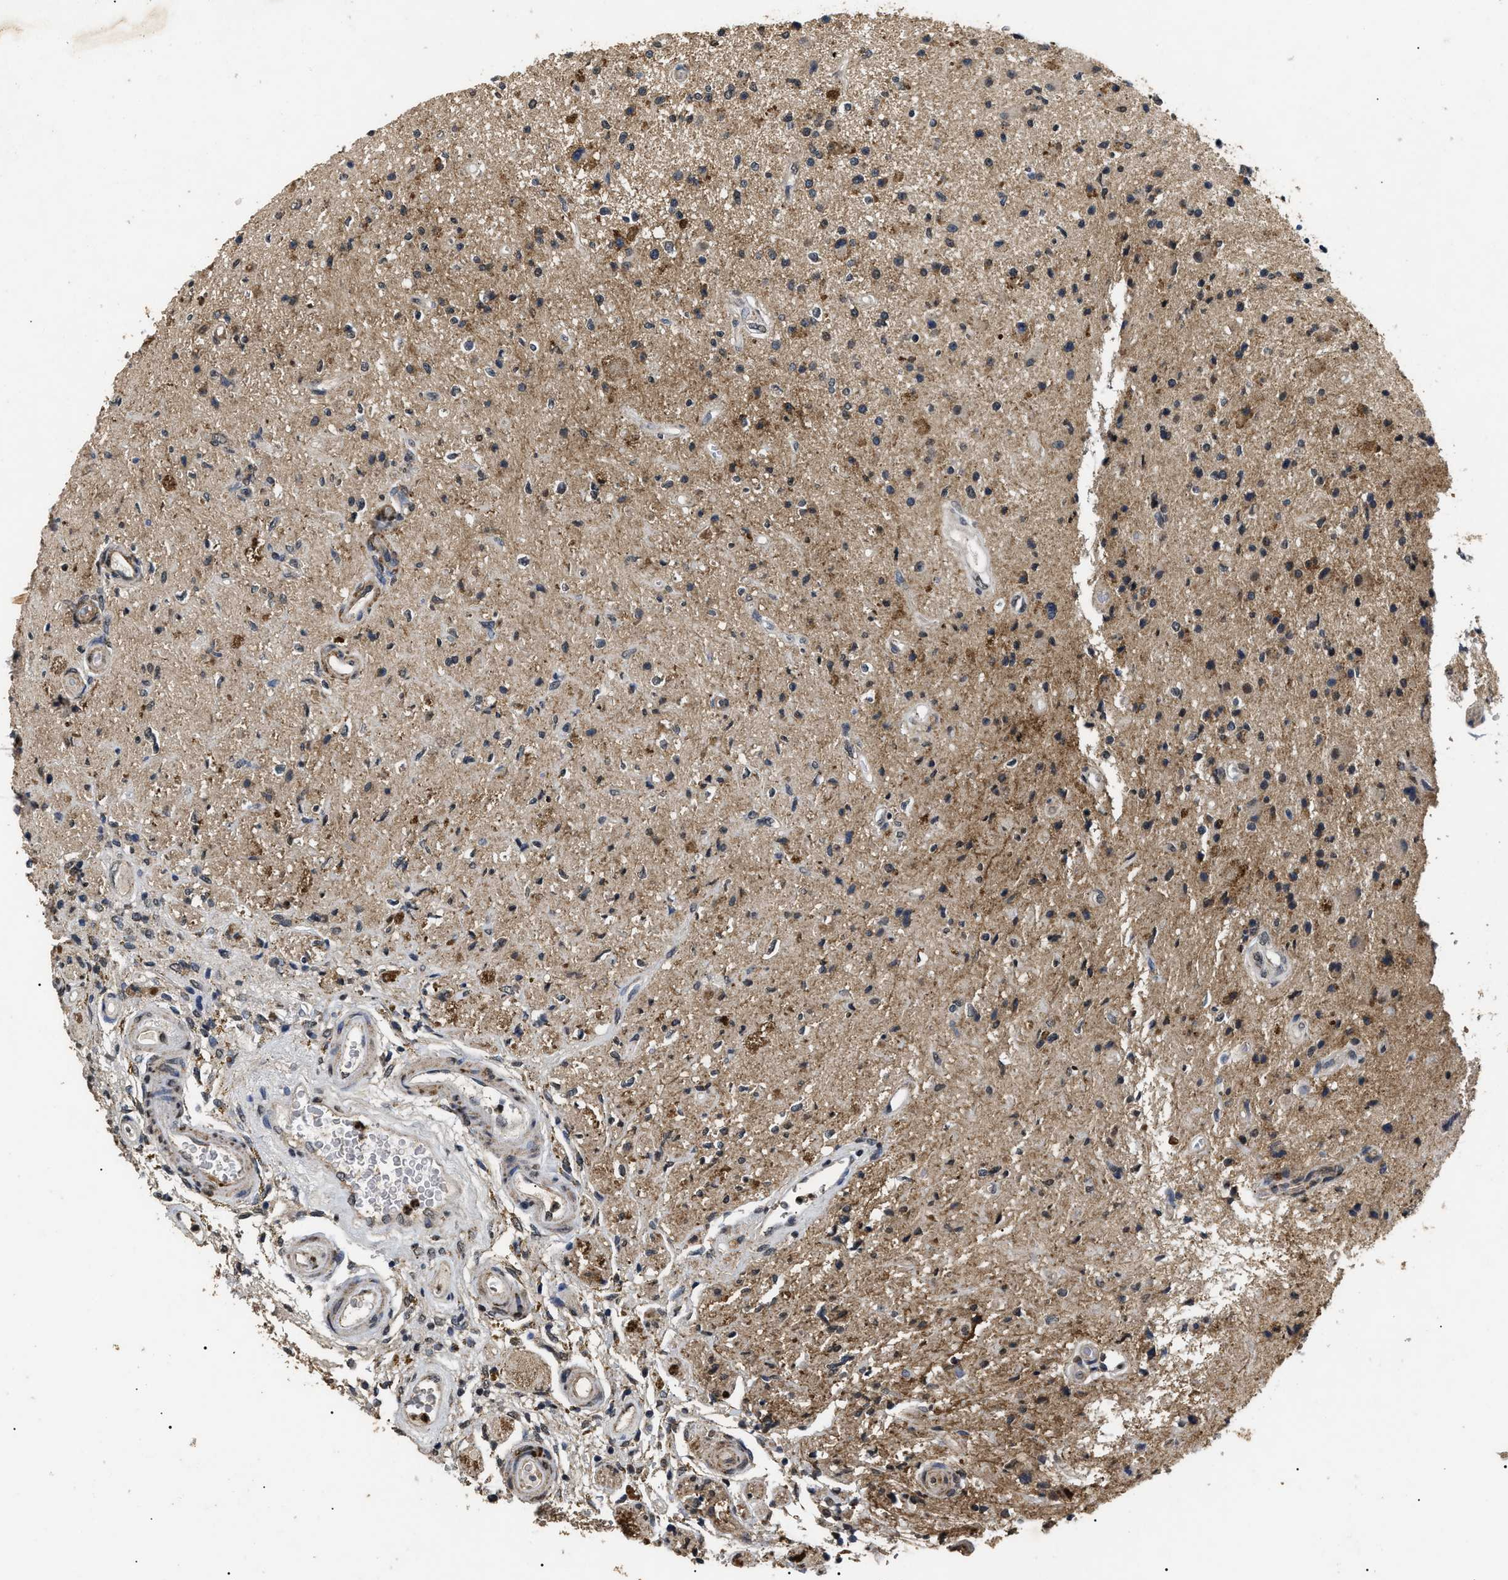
{"staining": {"intensity": "moderate", "quantity": "<25%", "location": "cytoplasmic/membranous"}, "tissue": "glioma", "cell_type": "Tumor cells", "image_type": "cancer", "snomed": [{"axis": "morphology", "description": "Glioma, malignant, High grade"}, {"axis": "topography", "description": "Brain"}], "caption": "This is a micrograph of immunohistochemistry staining of malignant high-grade glioma, which shows moderate positivity in the cytoplasmic/membranous of tumor cells.", "gene": "ANP32E", "patient": {"sex": "male", "age": 33}}